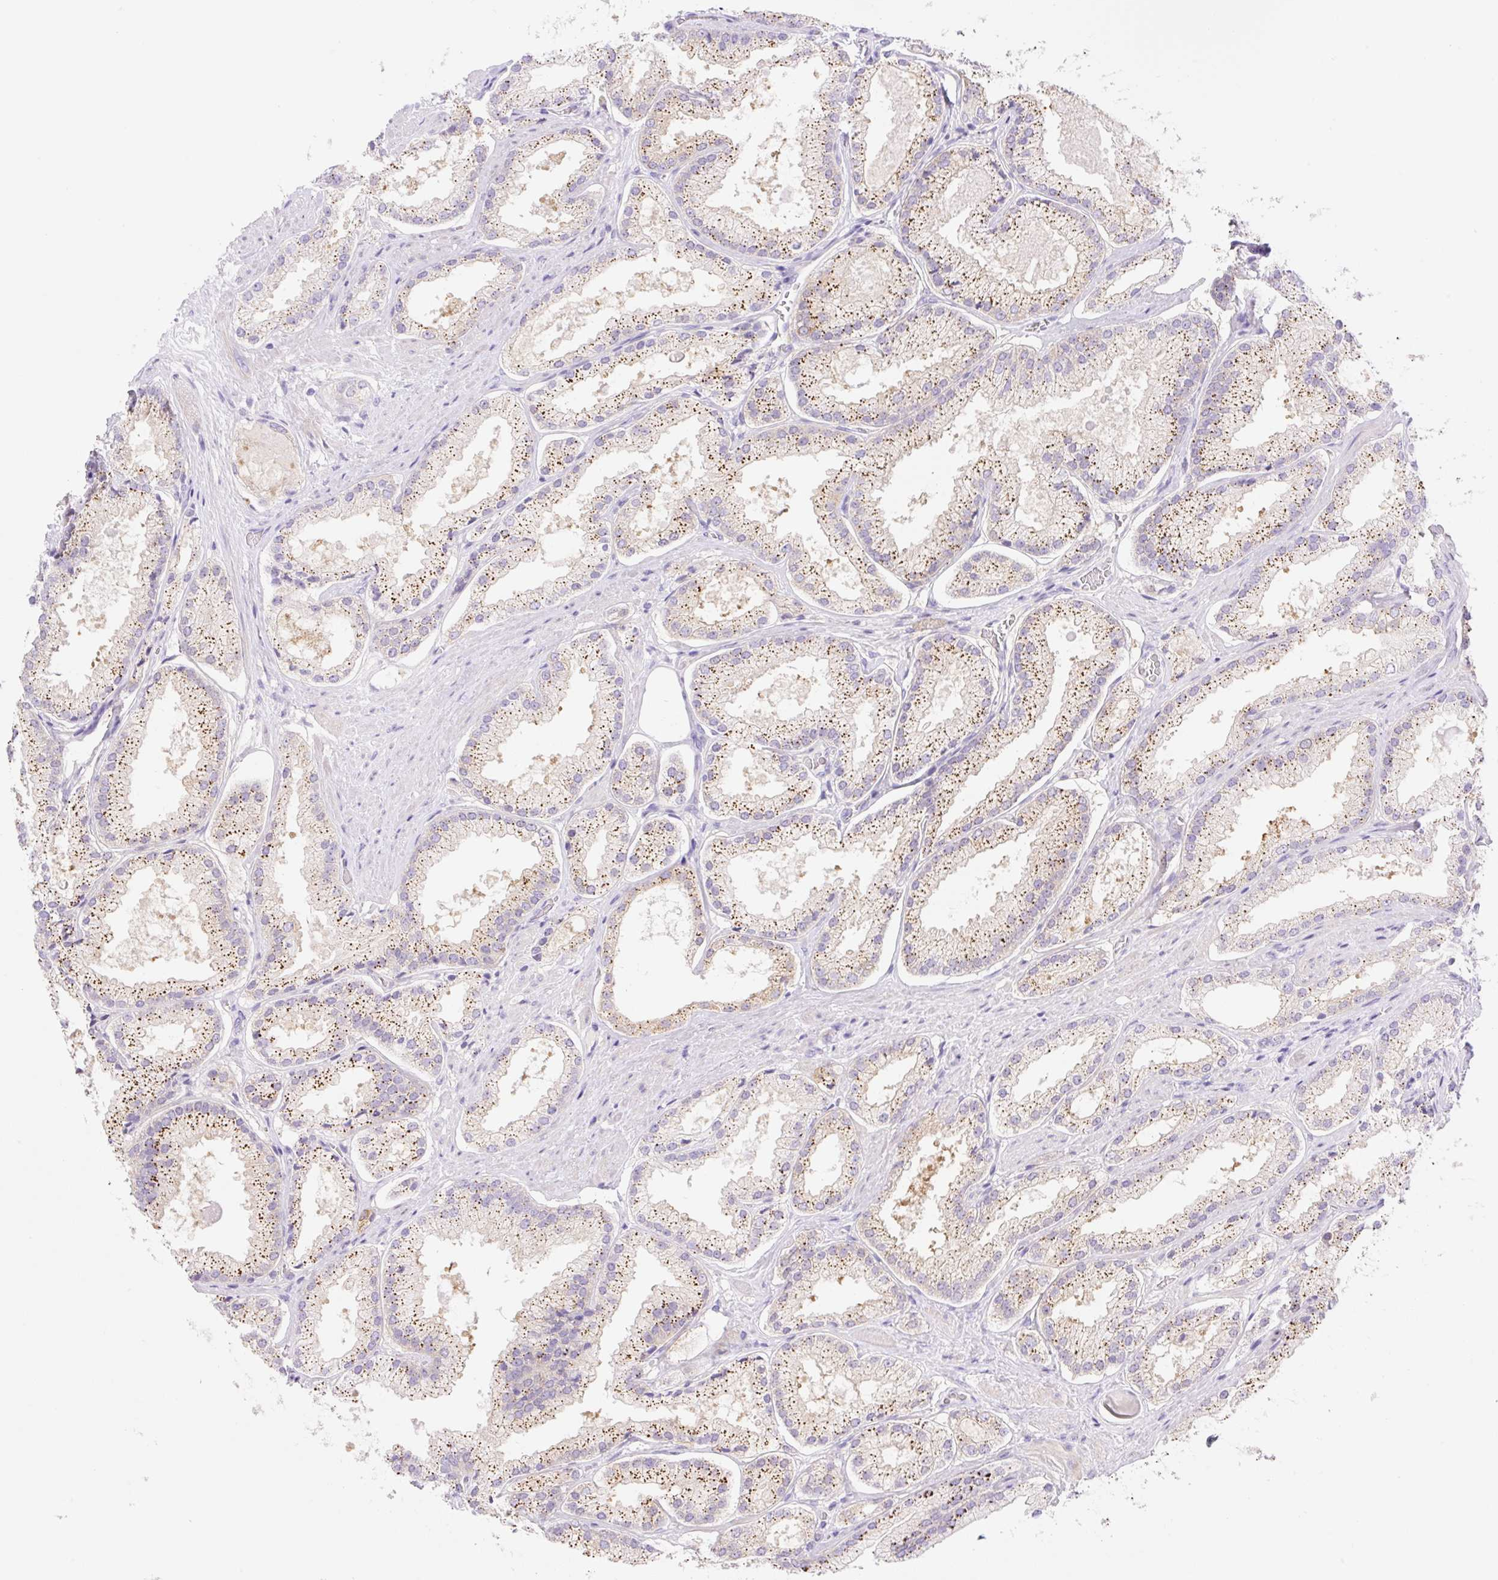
{"staining": {"intensity": "moderate", "quantity": ">75%", "location": "cytoplasmic/membranous"}, "tissue": "prostate cancer", "cell_type": "Tumor cells", "image_type": "cancer", "snomed": [{"axis": "morphology", "description": "Adenocarcinoma, High grade"}, {"axis": "topography", "description": "Prostate"}], "caption": "Brown immunohistochemical staining in prostate cancer exhibits moderate cytoplasmic/membranous positivity in about >75% of tumor cells.", "gene": "DENND5A", "patient": {"sex": "male", "age": 68}}